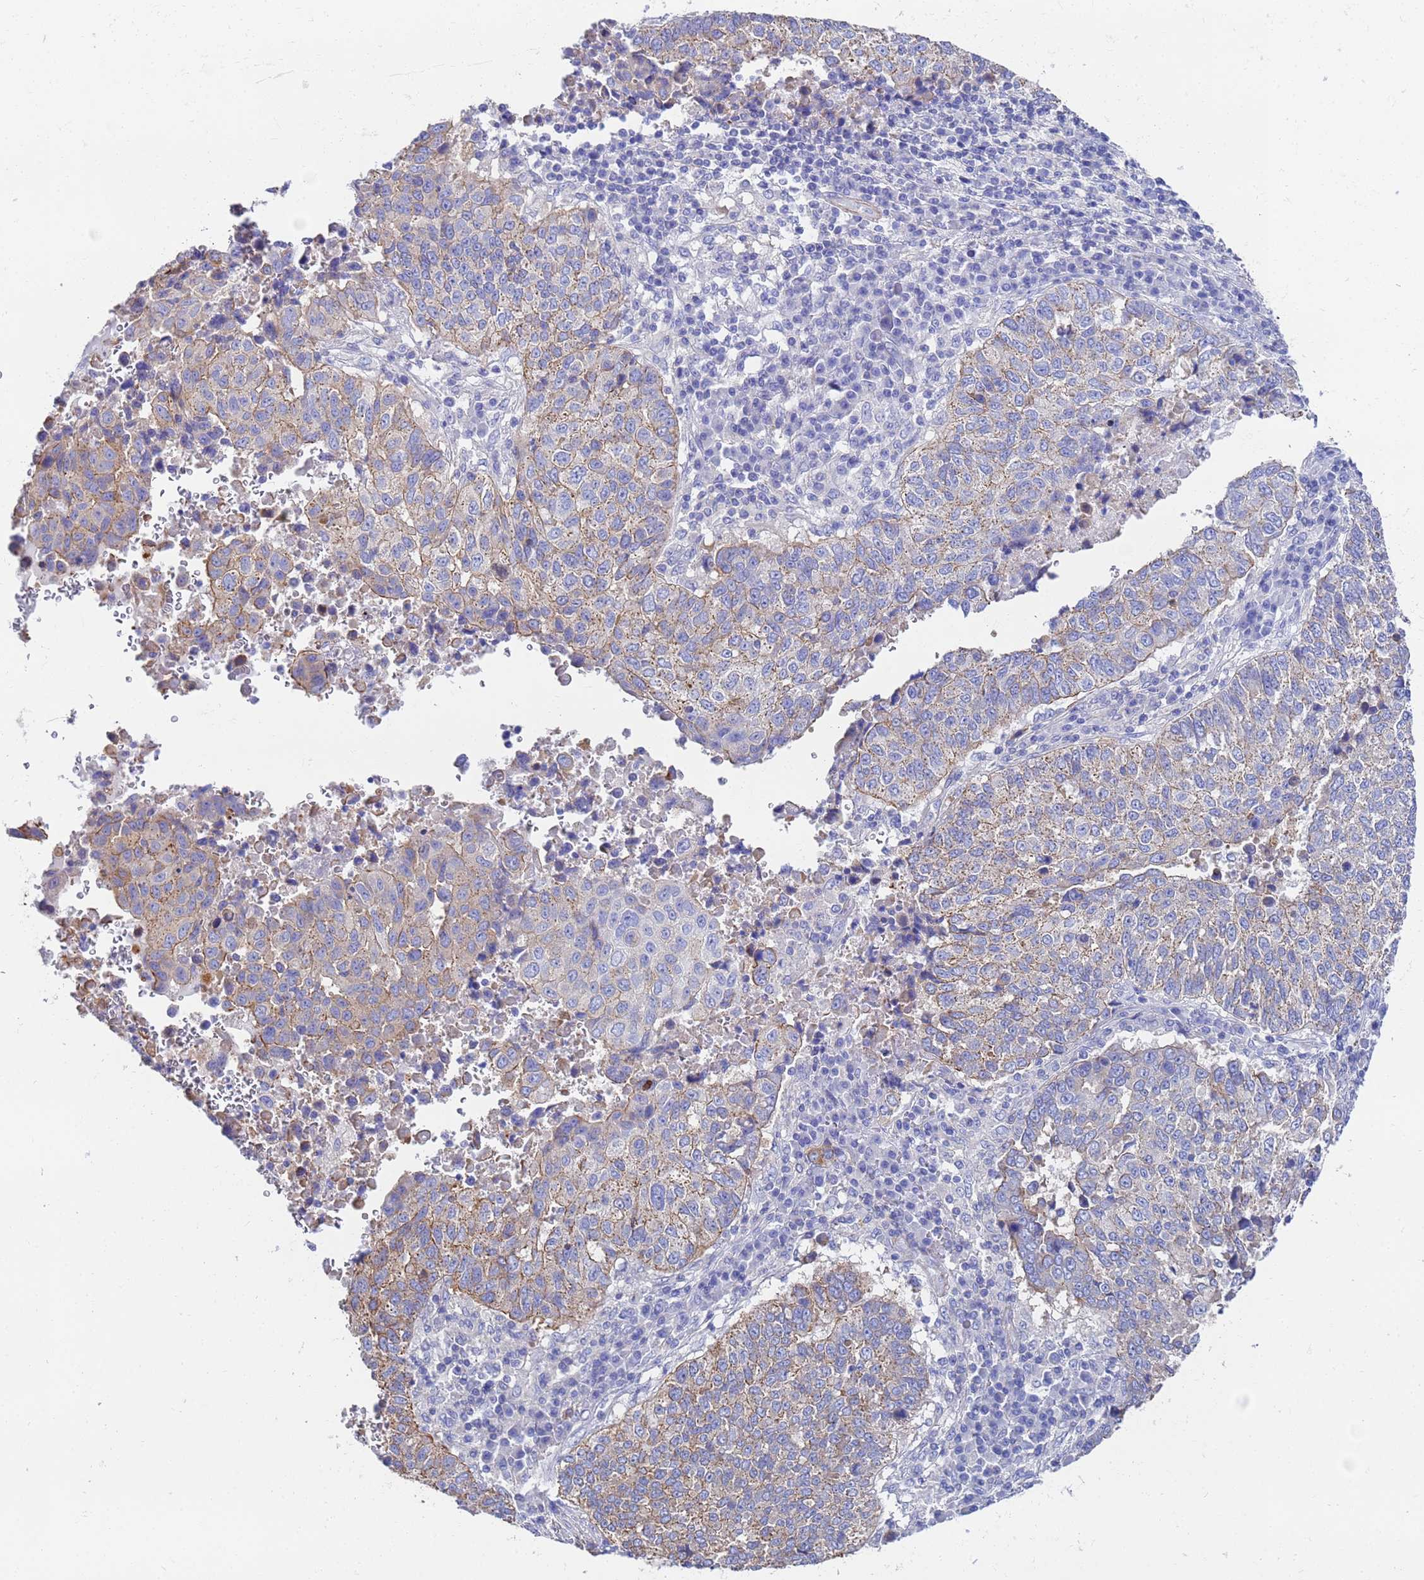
{"staining": {"intensity": "weak", "quantity": "25%-75%", "location": "cytoplasmic/membranous"}, "tissue": "lung cancer", "cell_type": "Tumor cells", "image_type": "cancer", "snomed": [{"axis": "morphology", "description": "Squamous cell carcinoma, NOS"}, {"axis": "topography", "description": "Lung"}], "caption": "A micrograph showing weak cytoplasmic/membranous positivity in approximately 25%-75% of tumor cells in squamous cell carcinoma (lung), as visualized by brown immunohistochemical staining.", "gene": "RAB39B", "patient": {"sex": "male", "age": 73}}